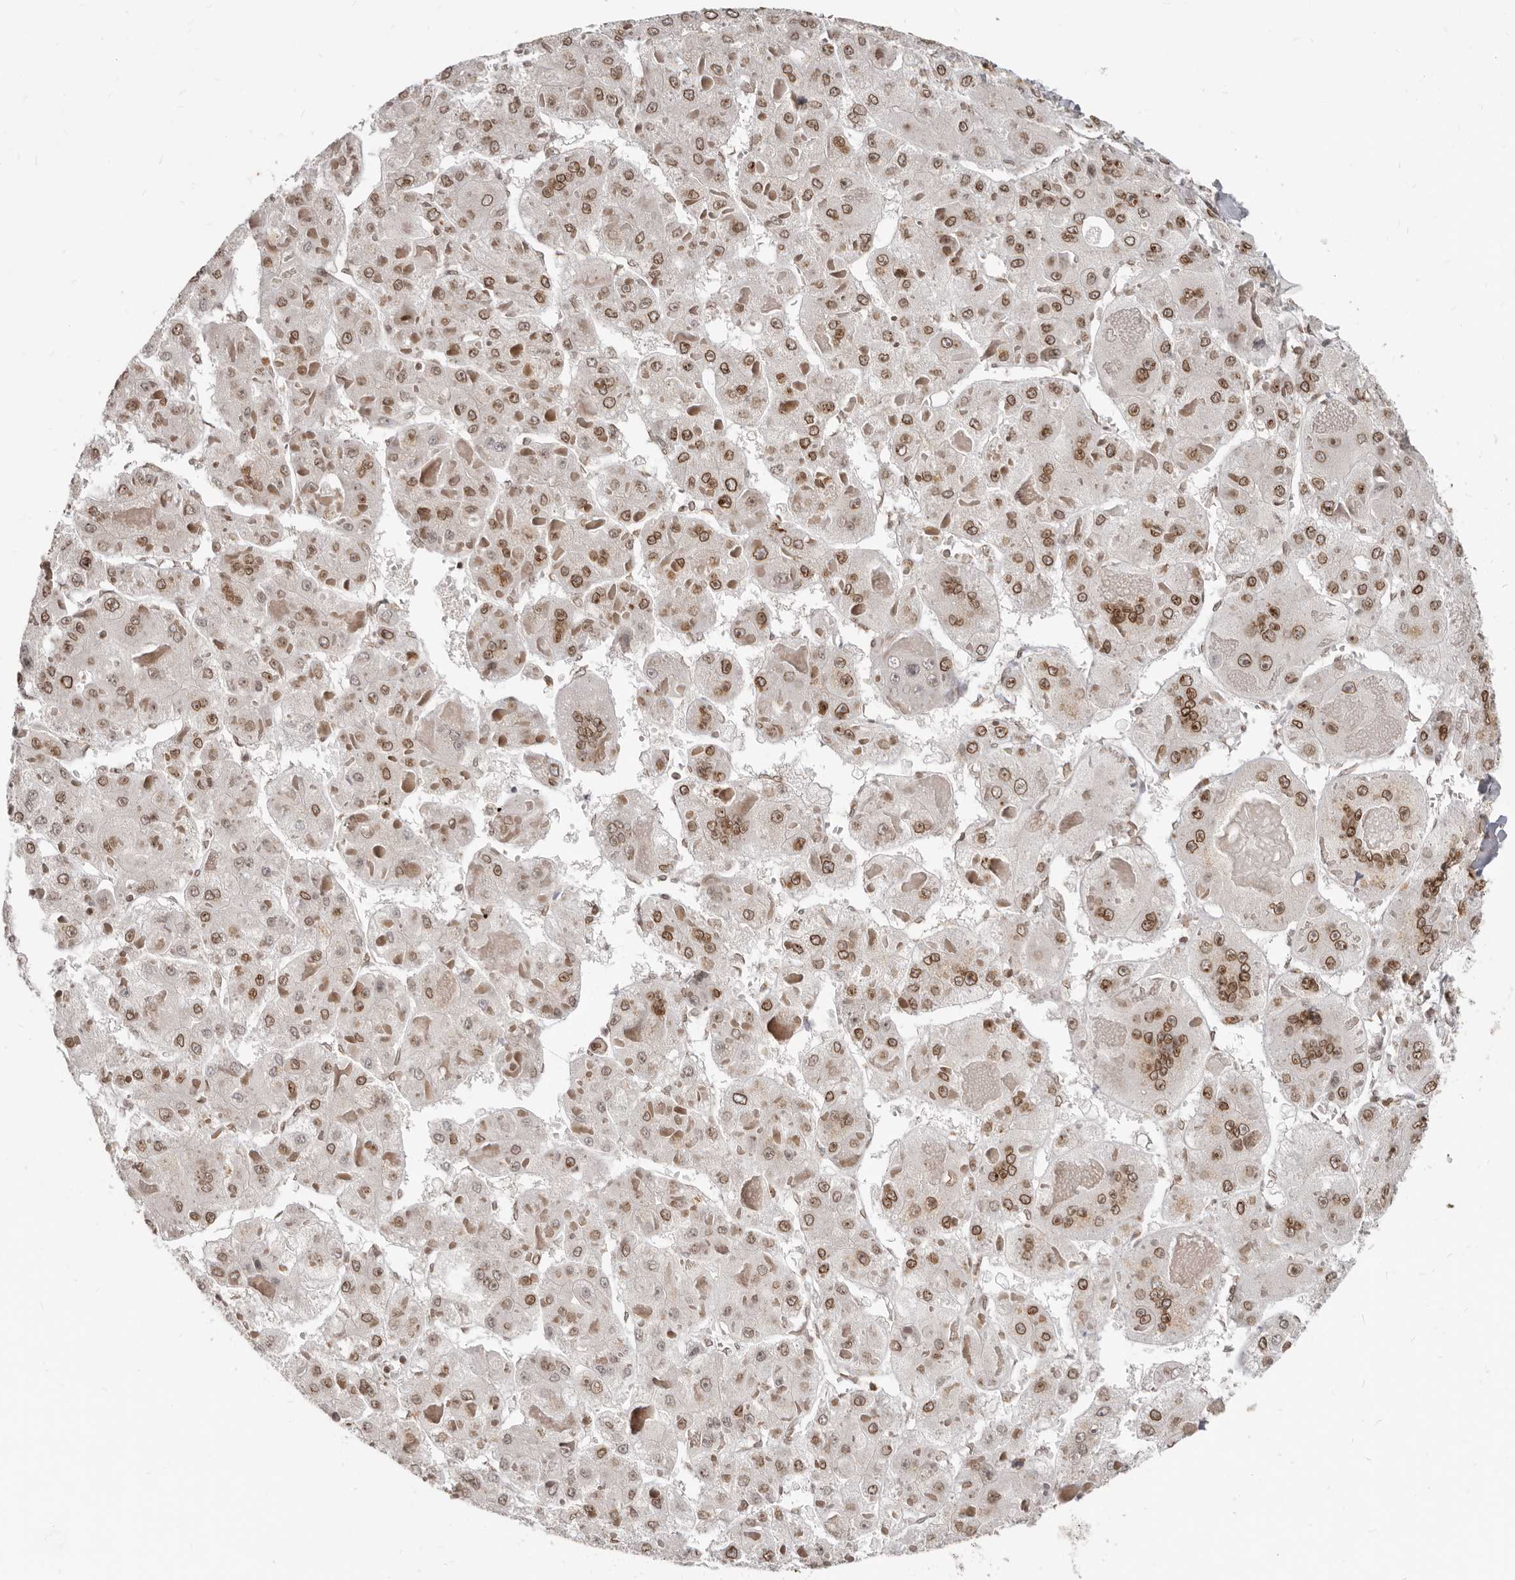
{"staining": {"intensity": "moderate", "quantity": ">75%", "location": "cytoplasmic/membranous,nuclear"}, "tissue": "liver cancer", "cell_type": "Tumor cells", "image_type": "cancer", "snomed": [{"axis": "morphology", "description": "Carcinoma, Hepatocellular, NOS"}, {"axis": "topography", "description": "Liver"}], "caption": "Immunohistochemical staining of human liver cancer reveals moderate cytoplasmic/membranous and nuclear protein expression in approximately >75% of tumor cells.", "gene": "NUP153", "patient": {"sex": "female", "age": 73}}